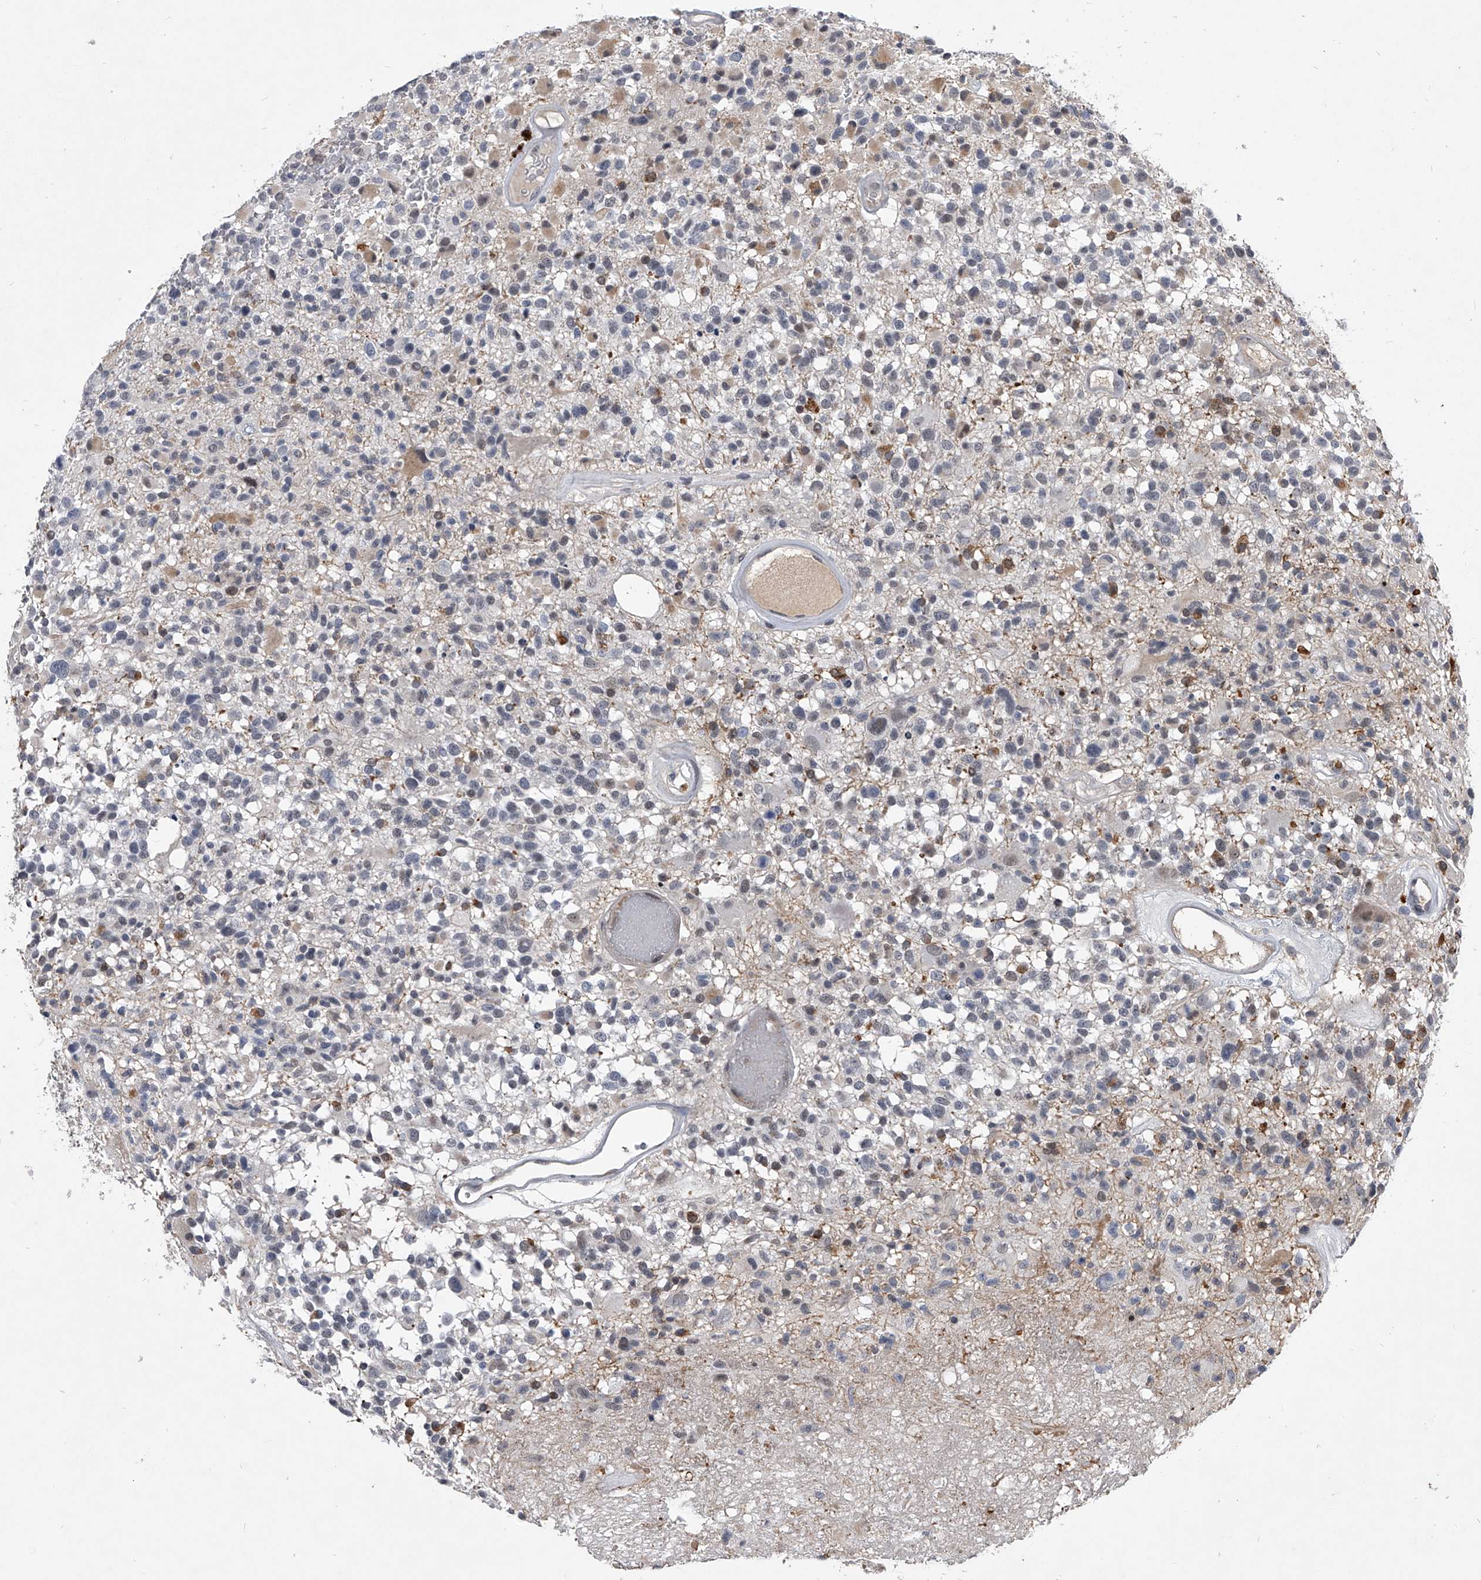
{"staining": {"intensity": "negative", "quantity": "none", "location": "none"}, "tissue": "glioma", "cell_type": "Tumor cells", "image_type": "cancer", "snomed": [{"axis": "morphology", "description": "Glioma, malignant, High grade"}, {"axis": "morphology", "description": "Glioblastoma, NOS"}, {"axis": "topography", "description": "Brain"}], "caption": "Immunohistochemistry (IHC) of glioma displays no expression in tumor cells.", "gene": "ZNF76", "patient": {"sex": "male", "age": 60}}